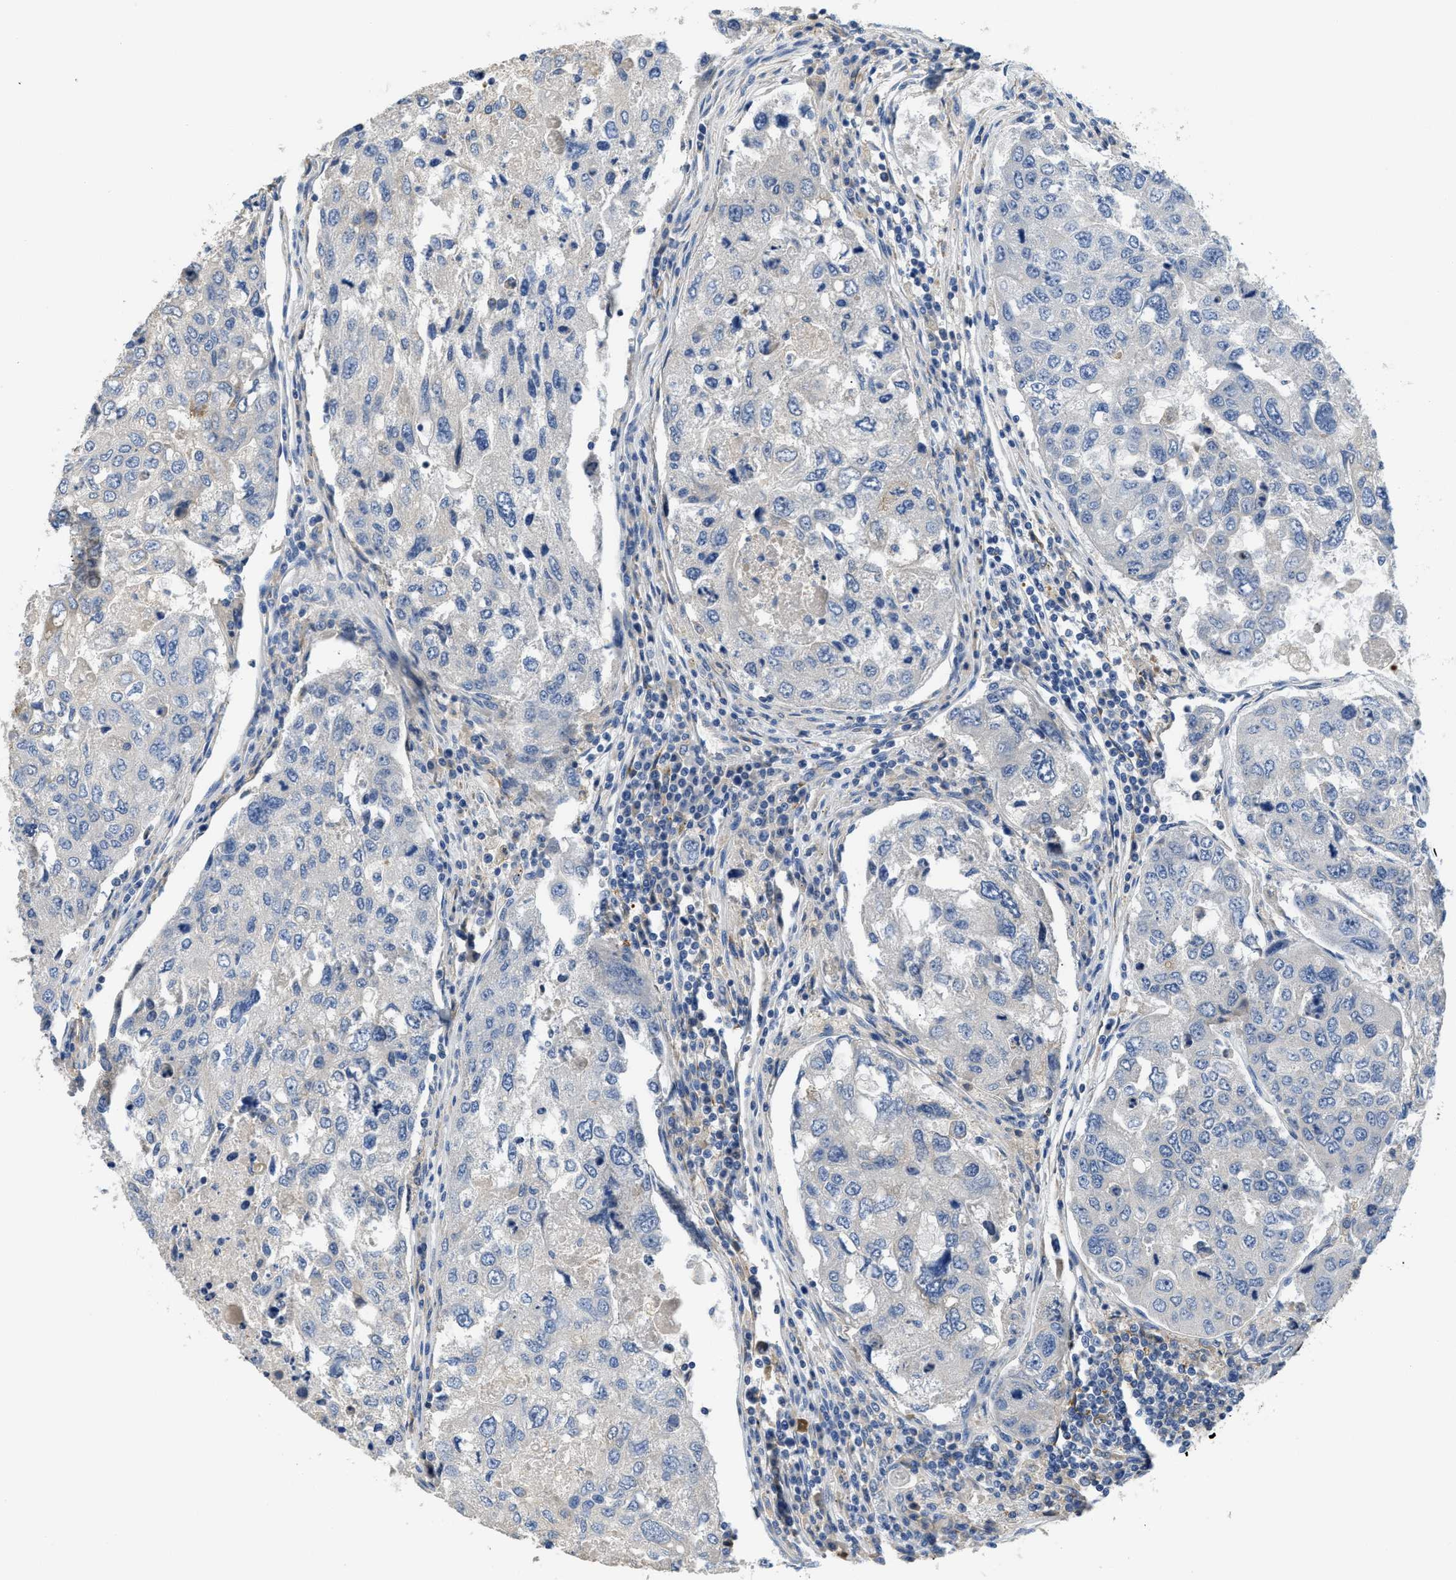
{"staining": {"intensity": "negative", "quantity": "none", "location": "none"}, "tissue": "urothelial cancer", "cell_type": "Tumor cells", "image_type": "cancer", "snomed": [{"axis": "morphology", "description": "Urothelial carcinoma, High grade"}, {"axis": "topography", "description": "Lymph node"}, {"axis": "topography", "description": "Urinary bladder"}], "caption": "This micrograph is of urothelial carcinoma (high-grade) stained with immunohistochemistry (IHC) to label a protein in brown with the nuclei are counter-stained blue. There is no expression in tumor cells.", "gene": "C1S", "patient": {"sex": "male", "age": 51}}